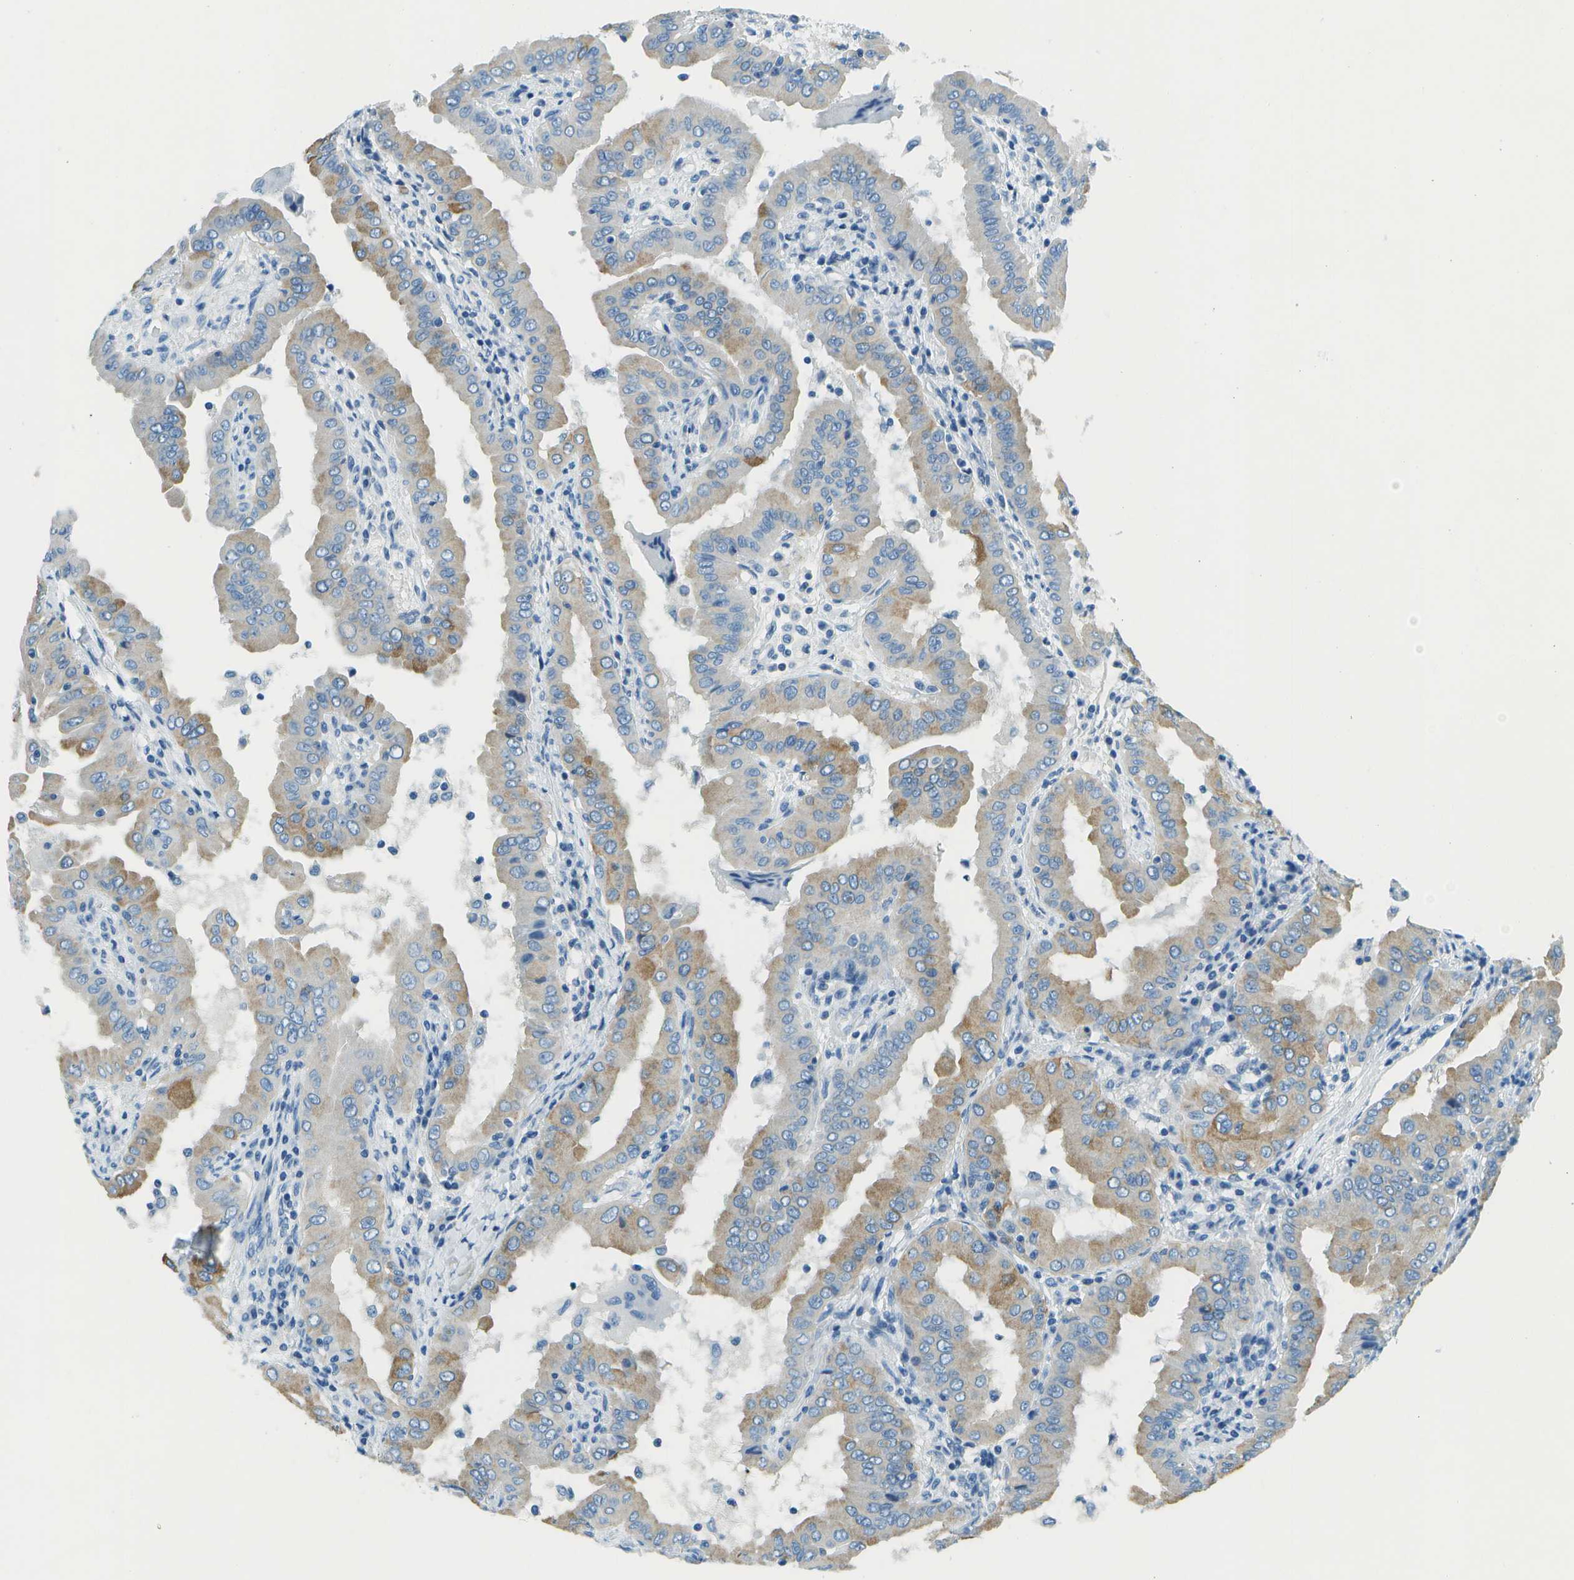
{"staining": {"intensity": "moderate", "quantity": "25%-75%", "location": "cytoplasmic/membranous"}, "tissue": "thyroid cancer", "cell_type": "Tumor cells", "image_type": "cancer", "snomed": [{"axis": "morphology", "description": "Papillary adenocarcinoma, NOS"}, {"axis": "topography", "description": "Thyroid gland"}], "caption": "Protein expression analysis of thyroid papillary adenocarcinoma exhibits moderate cytoplasmic/membranous staining in approximately 25%-75% of tumor cells.", "gene": "SLC16A10", "patient": {"sex": "male", "age": 33}}